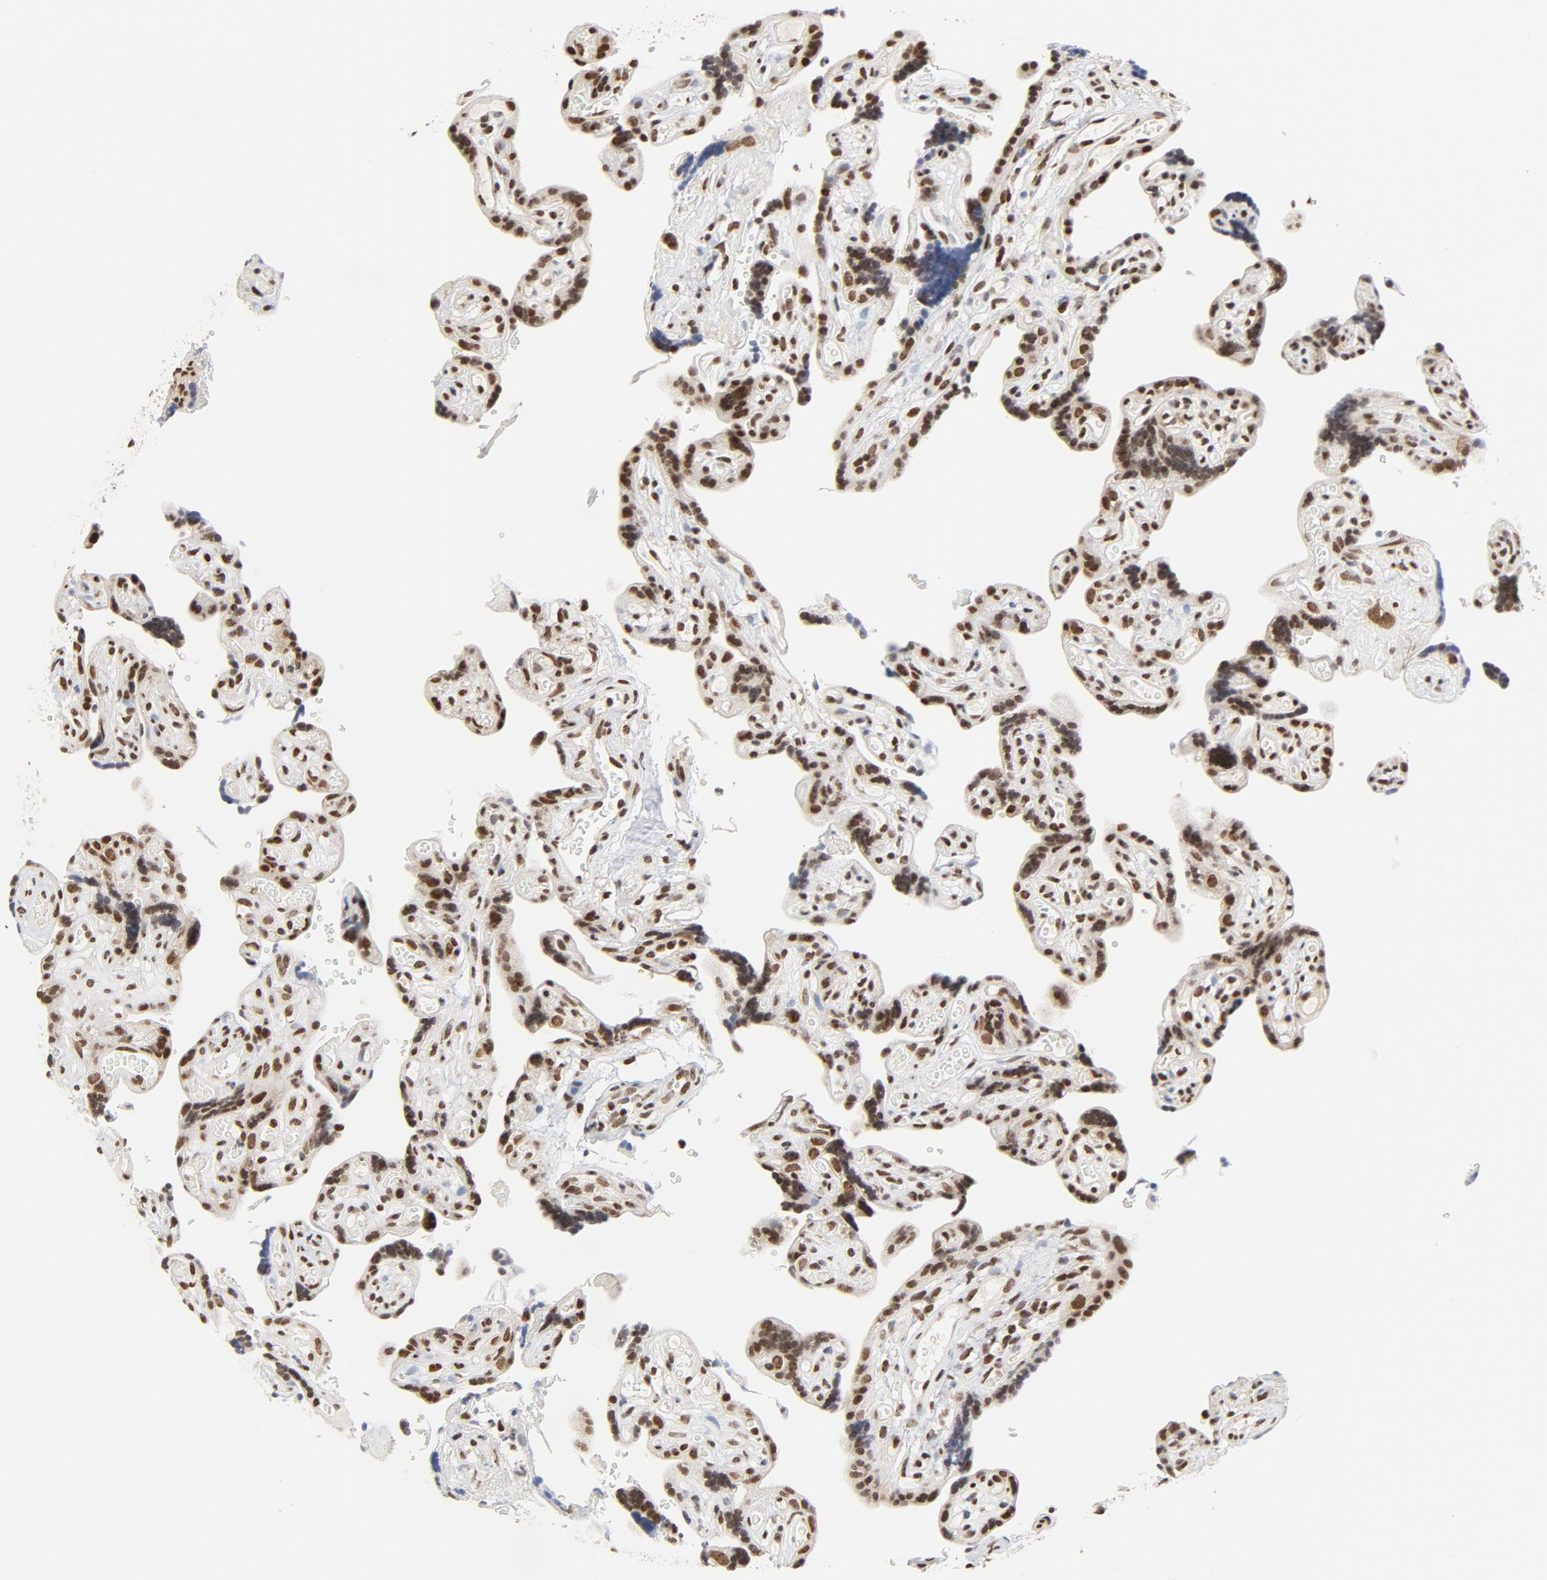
{"staining": {"intensity": "strong", "quantity": ">75%", "location": "nuclear"}, "tissue": "placenta", "cell_type": "Trophoblastic cells", "image_type": "normal", "snomed": [{"axis": "morphology", "description": "Normal tissue, NOS"}, {"axis": "topography", "description": "Placenta"}], "caption": "DAB (3,3'-diaminobenzidine) immunohistochemical staining of benign placenta reveals strong nuclear protein expression in about >75% of trophoblastic cells. (Brightfield microscopy of DAB IHC at high magnification).", "gene": "ERCC1", "patient": {"sex": "female", "age": 30}}